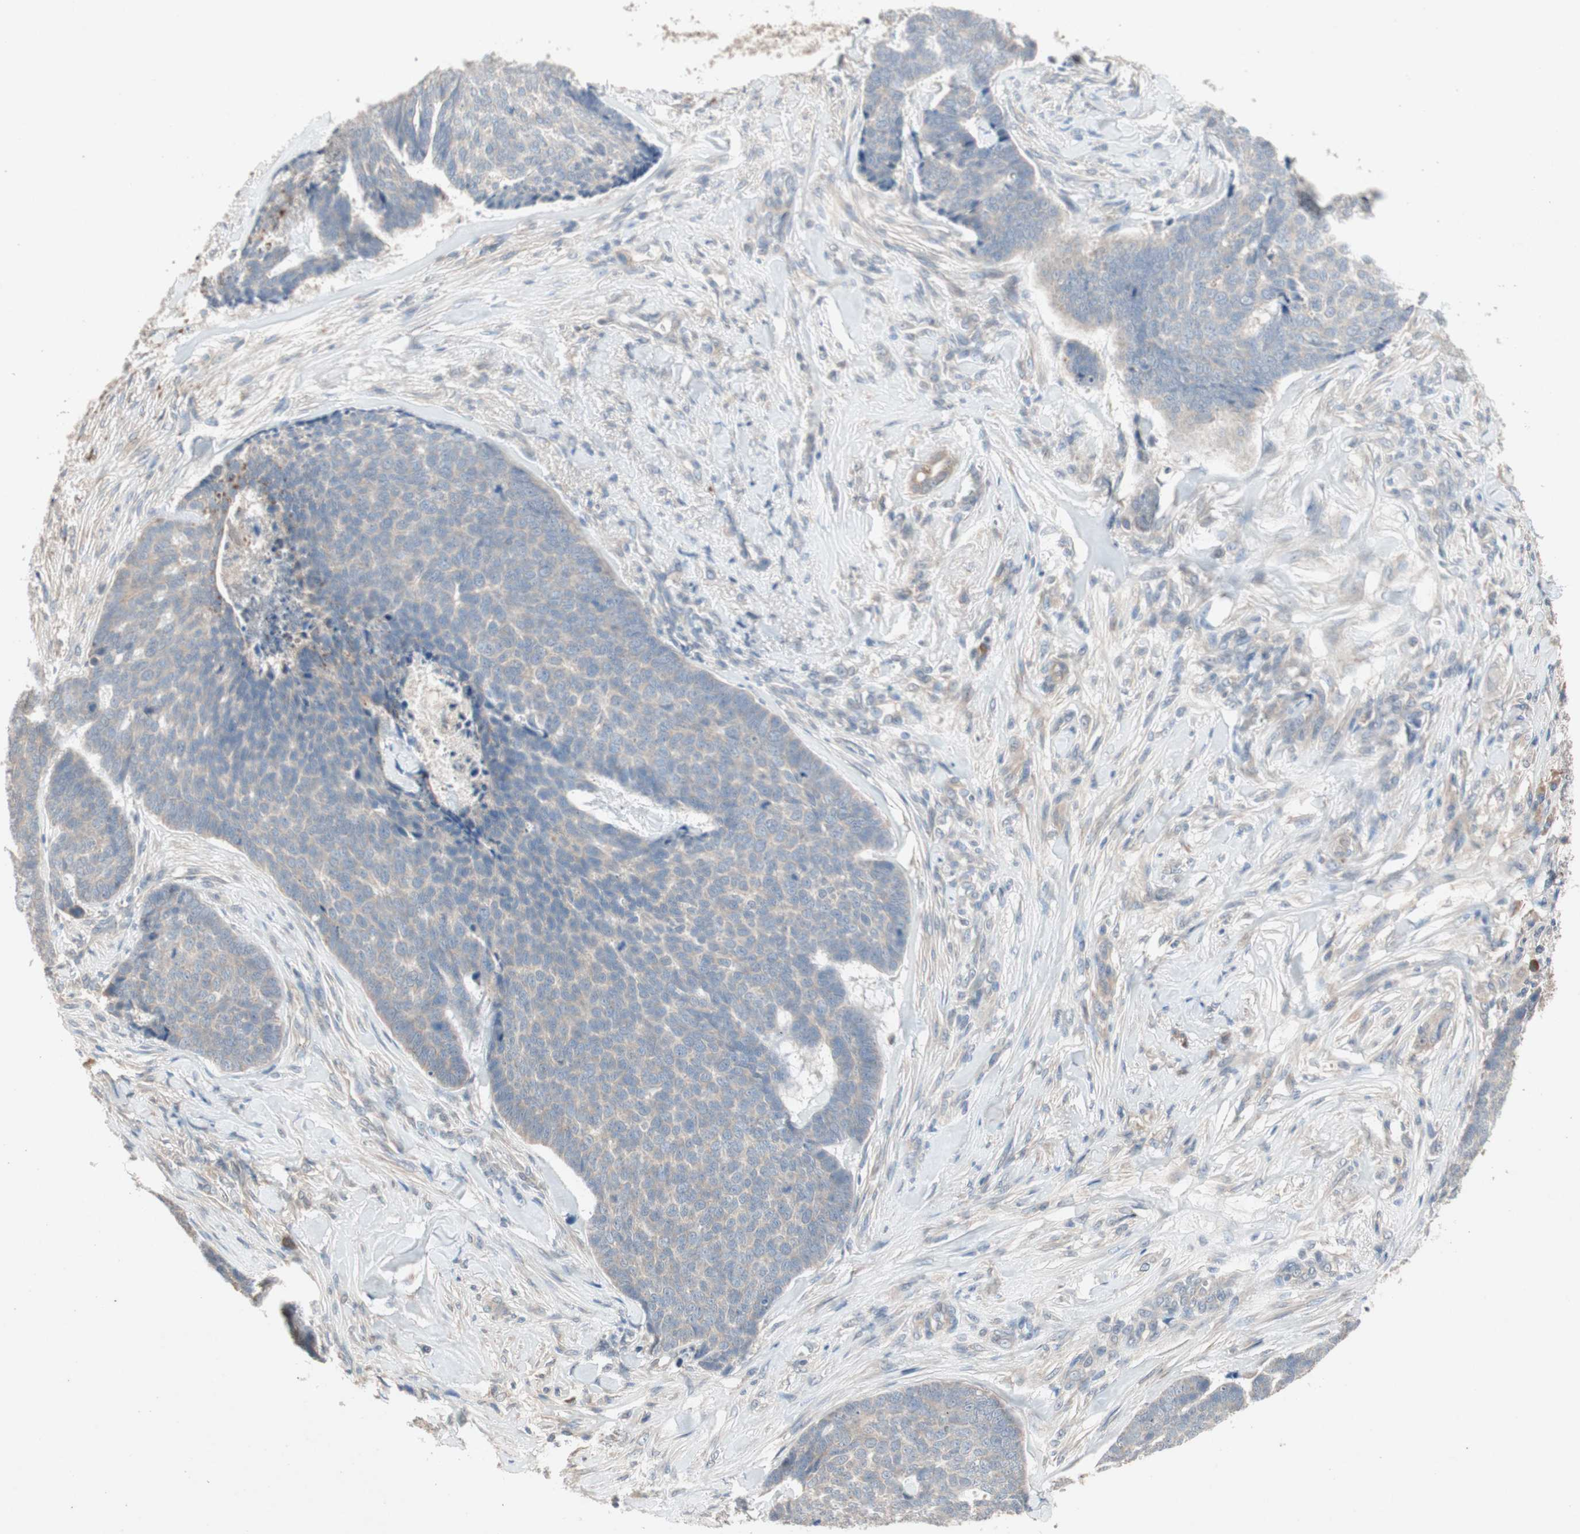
{"staining": {"intensity": "weak", "quantity": "<25%", "location": "cytoplasmic/membranous"}, "tissue": "skin cancer", "cell_type": "Tumor cells", "image_type": "cancer", "snomed": [{"axis": "morphology", "description": "Basal cell carcinoma"}, {"axis": "topography", "description": "Skin"}], "caption": "The micrograph shows no significant positivity in tumor cells of skin cancer (basal cell carcinoma).", "gene": "NCLN", "patient": {"sex": "male", "age": 84}}